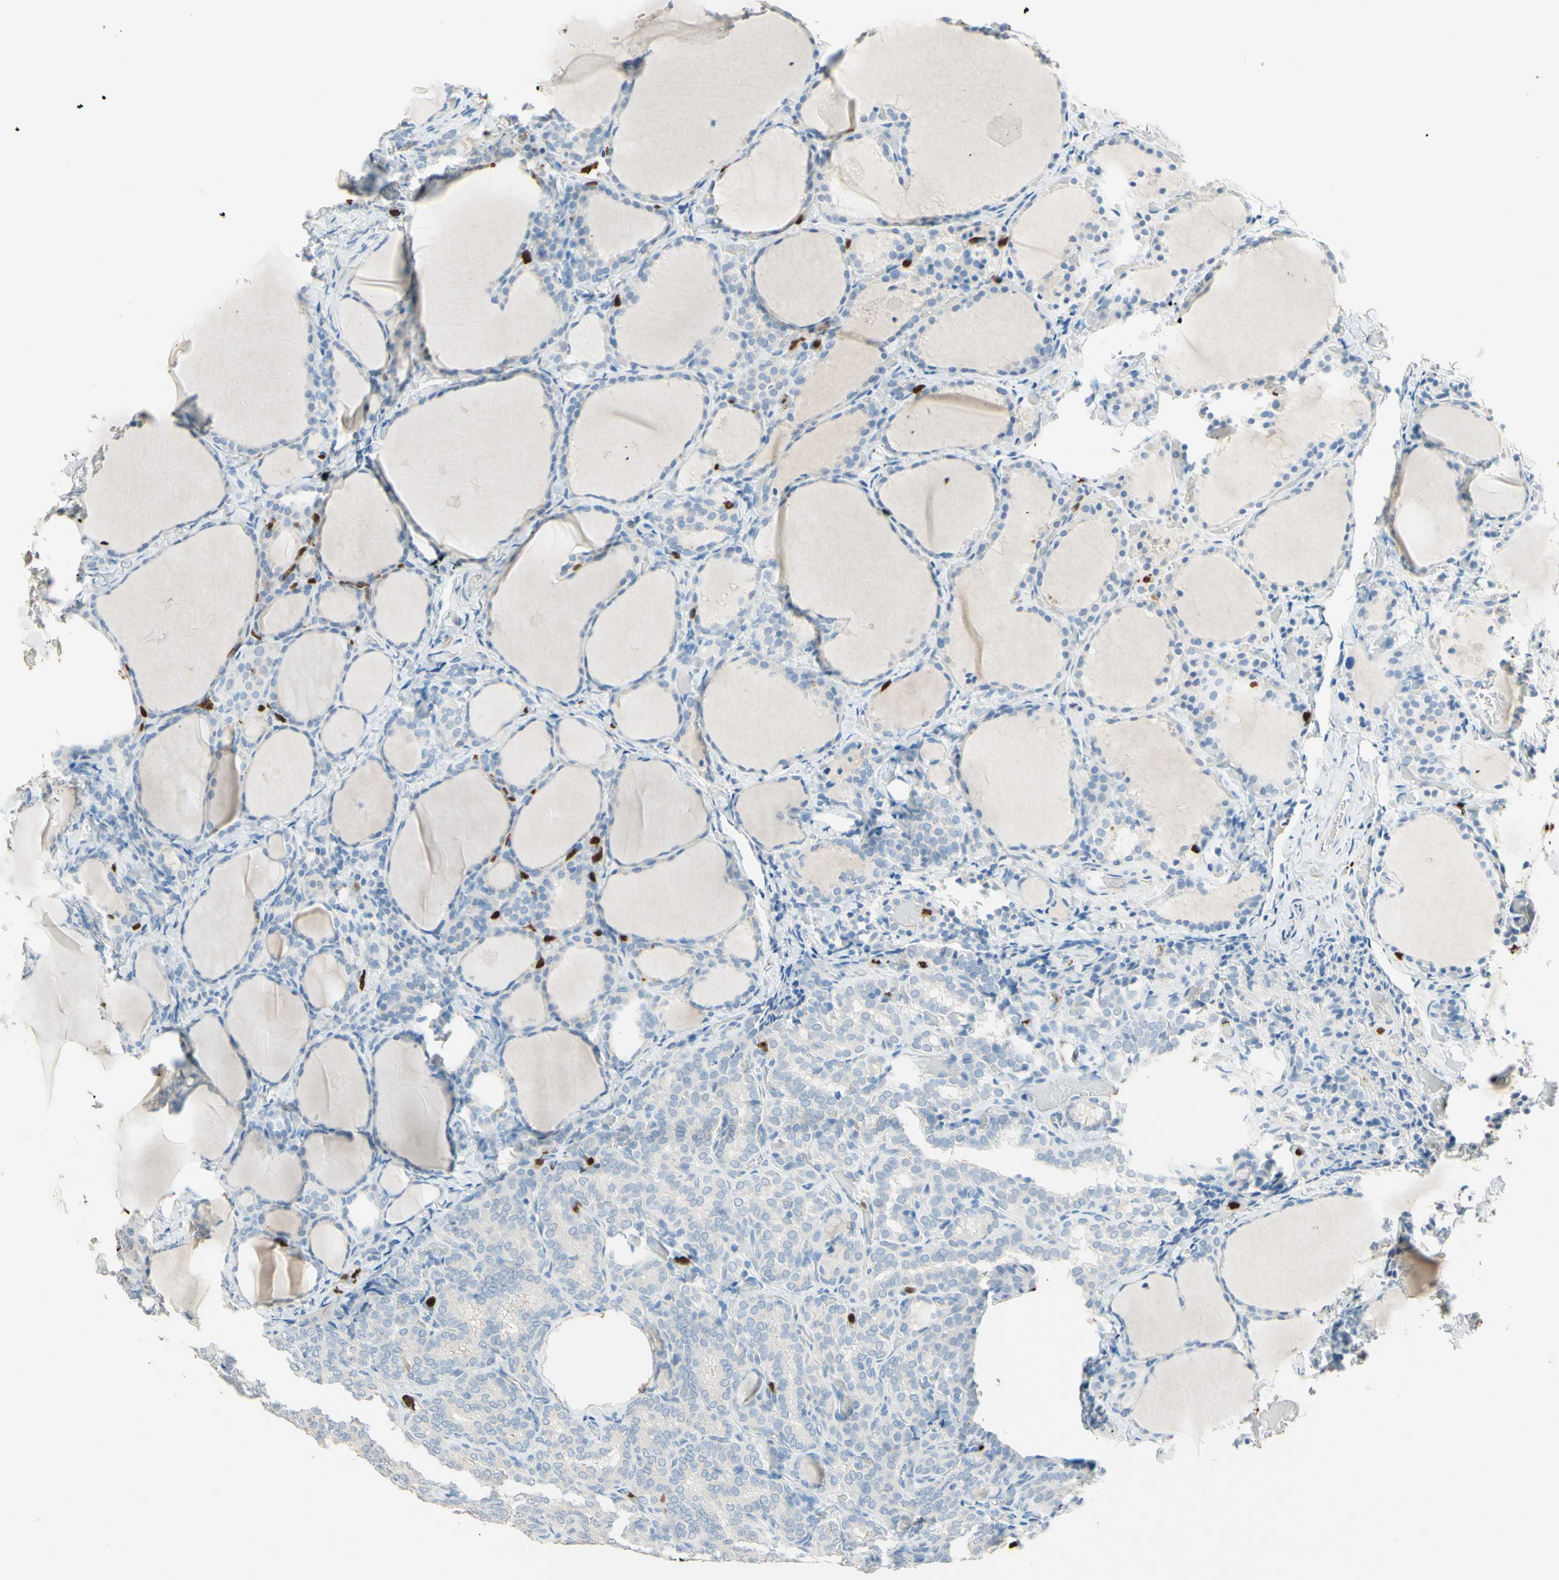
{"staining": {"intensity": "negative", "quantity": "none", "location": "none"}, "tissue": "thyroid cancer", "cell_type": "Tumor cells", "image_type": "cancer", "snomed": [{"axis": "morphology", "description": "Normal tissue, NOS"}, {"axis": "morphology", "description": "Papillary adenocarcinoma, NOS"}, {"axis": "topography", "description": "Thyroid gland"}], "caption": "A high-resolution photomicrograph shows immunohistochemistry staining of thyroid cancer, which displays no significant staining in tumor cells.", "gene": "NFKBIZ", "patient": {"sex": "female", "age": 30}}